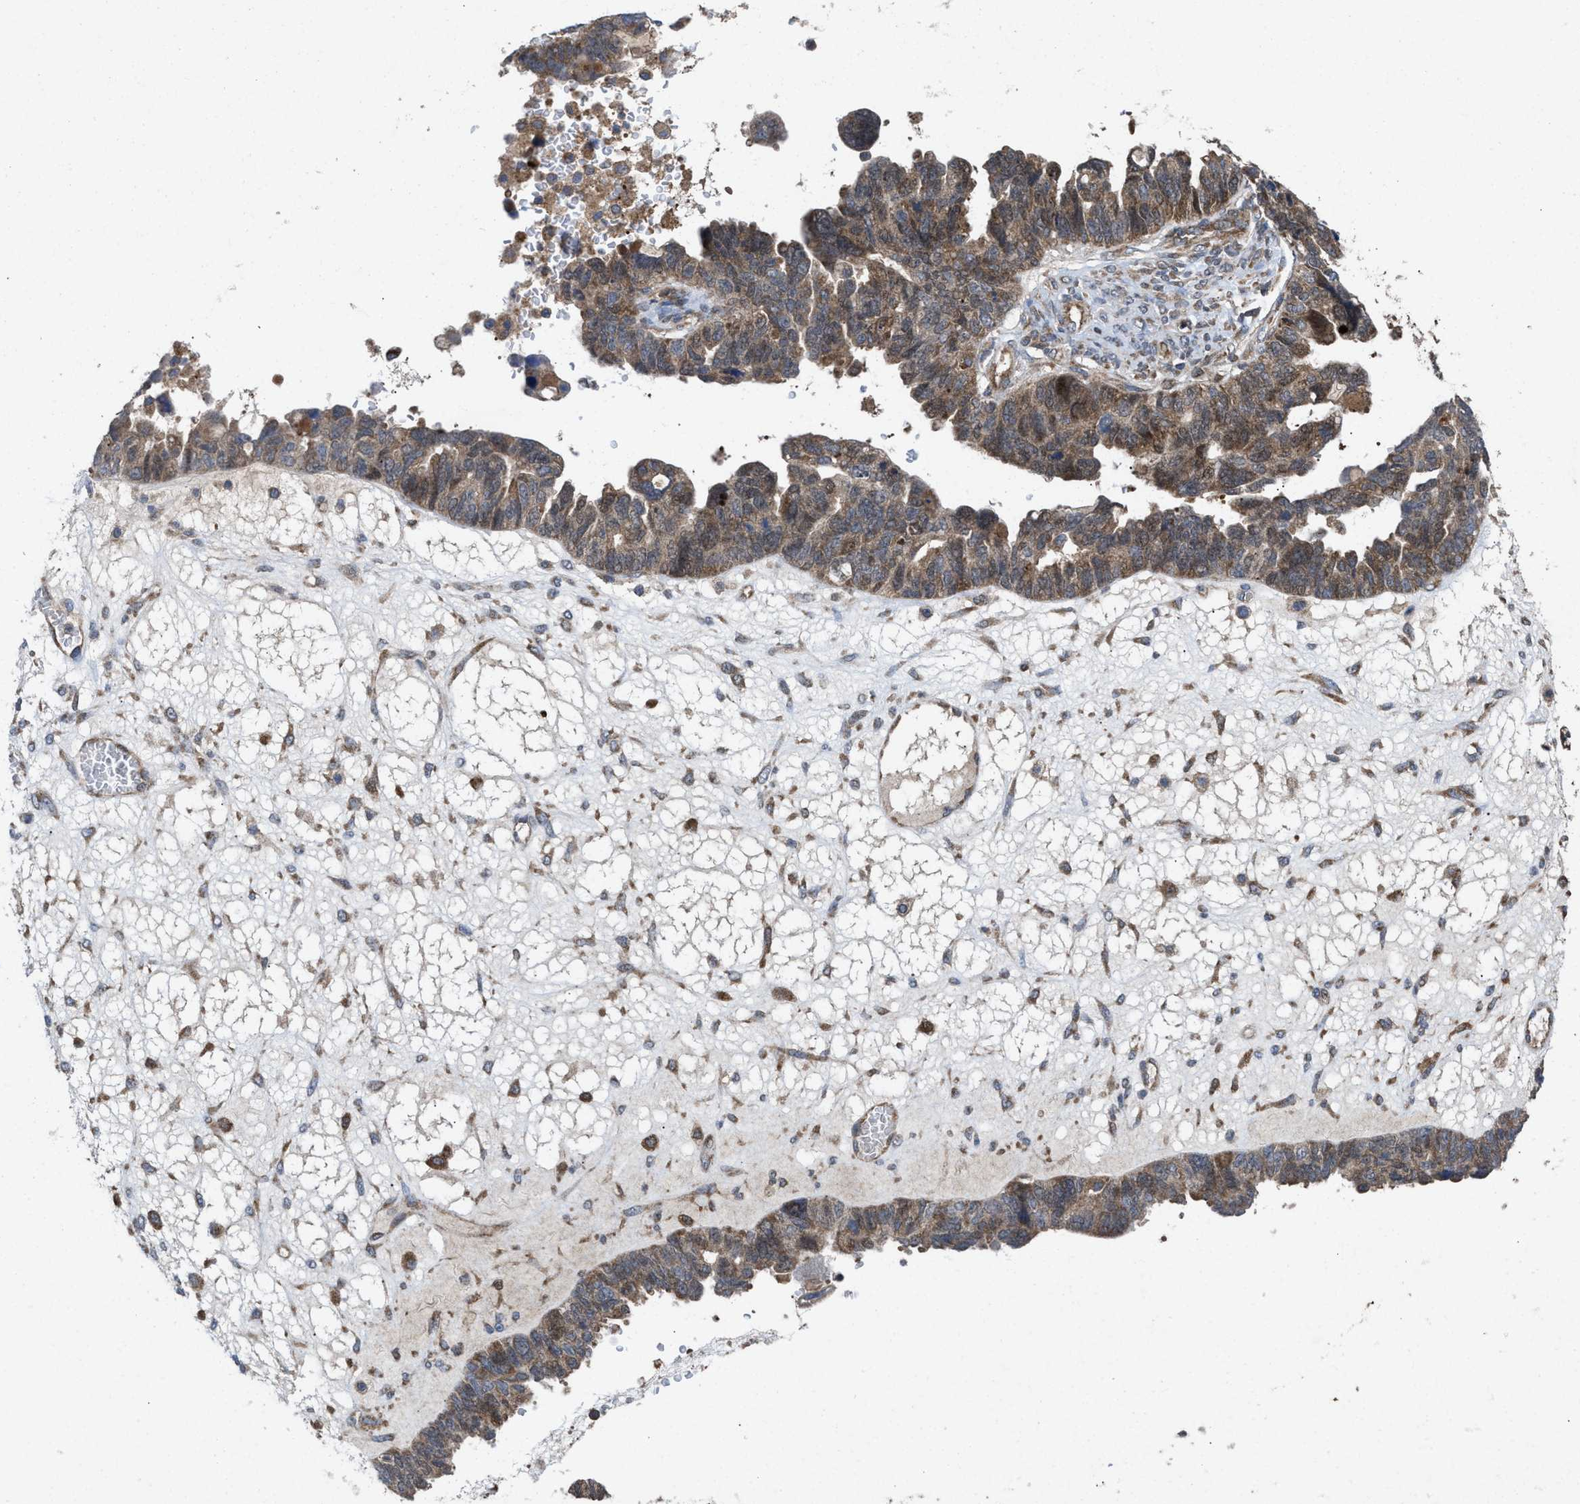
{"staining": {"intensity": "moderate", "quantity": ">75%", "location": "cytoplasmic/membranous"}, "tissue": "ovarian cancer", "cell_type": "Tumor cells", "image_type": "cancer", "snomed": [{"axis": "morphology", "description": "Cystadenocarcinoma, serous, NOS"}, {"axis": "topography", "description": "Ovary"}], "caption": "Immunohistochemical staining of human serous cystadenocarcinoma (ovarian) shows medium levels of moderate cytoplasmic/membranous protein staining in about >75% of tumor cells.", "gene": "MSI2", "patient": {"sex": "female", "age": 79}}